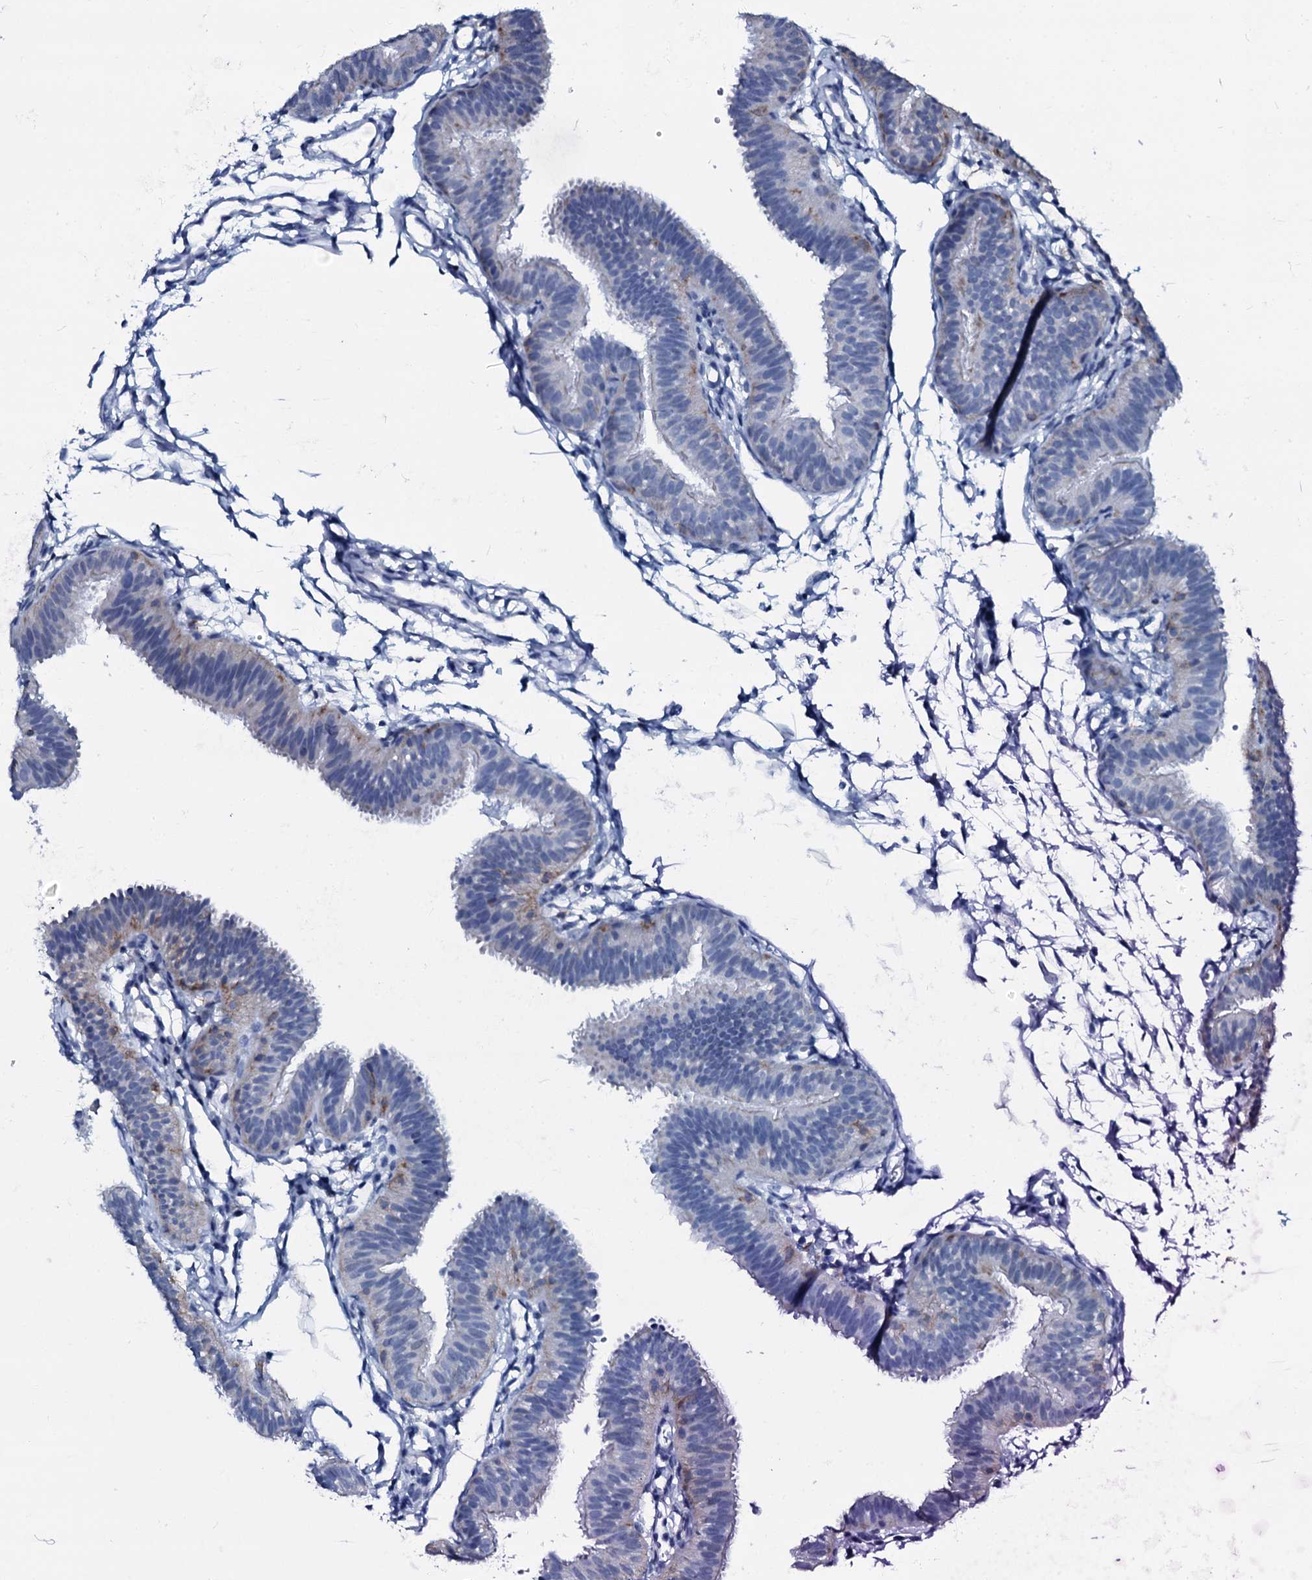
{"staining": {"intensity": "negative", "quantity": "none", "location": "none"}, "tissue": "fallopian tube", "cell_type": "Glandular cells", "image_type": "normal", "snomed": [{"axis": "morphology", "description": "Normal tissue, NOS"}, {"axis": "topography", "description": "Fallopian tube"}], "caption": "DAB immunohistochemical staining of benign fallopian tube reveals no significant positivity in glandular cells.", "gene": "SLC4A7", "patient": {"sex": "female", "age": 35}}